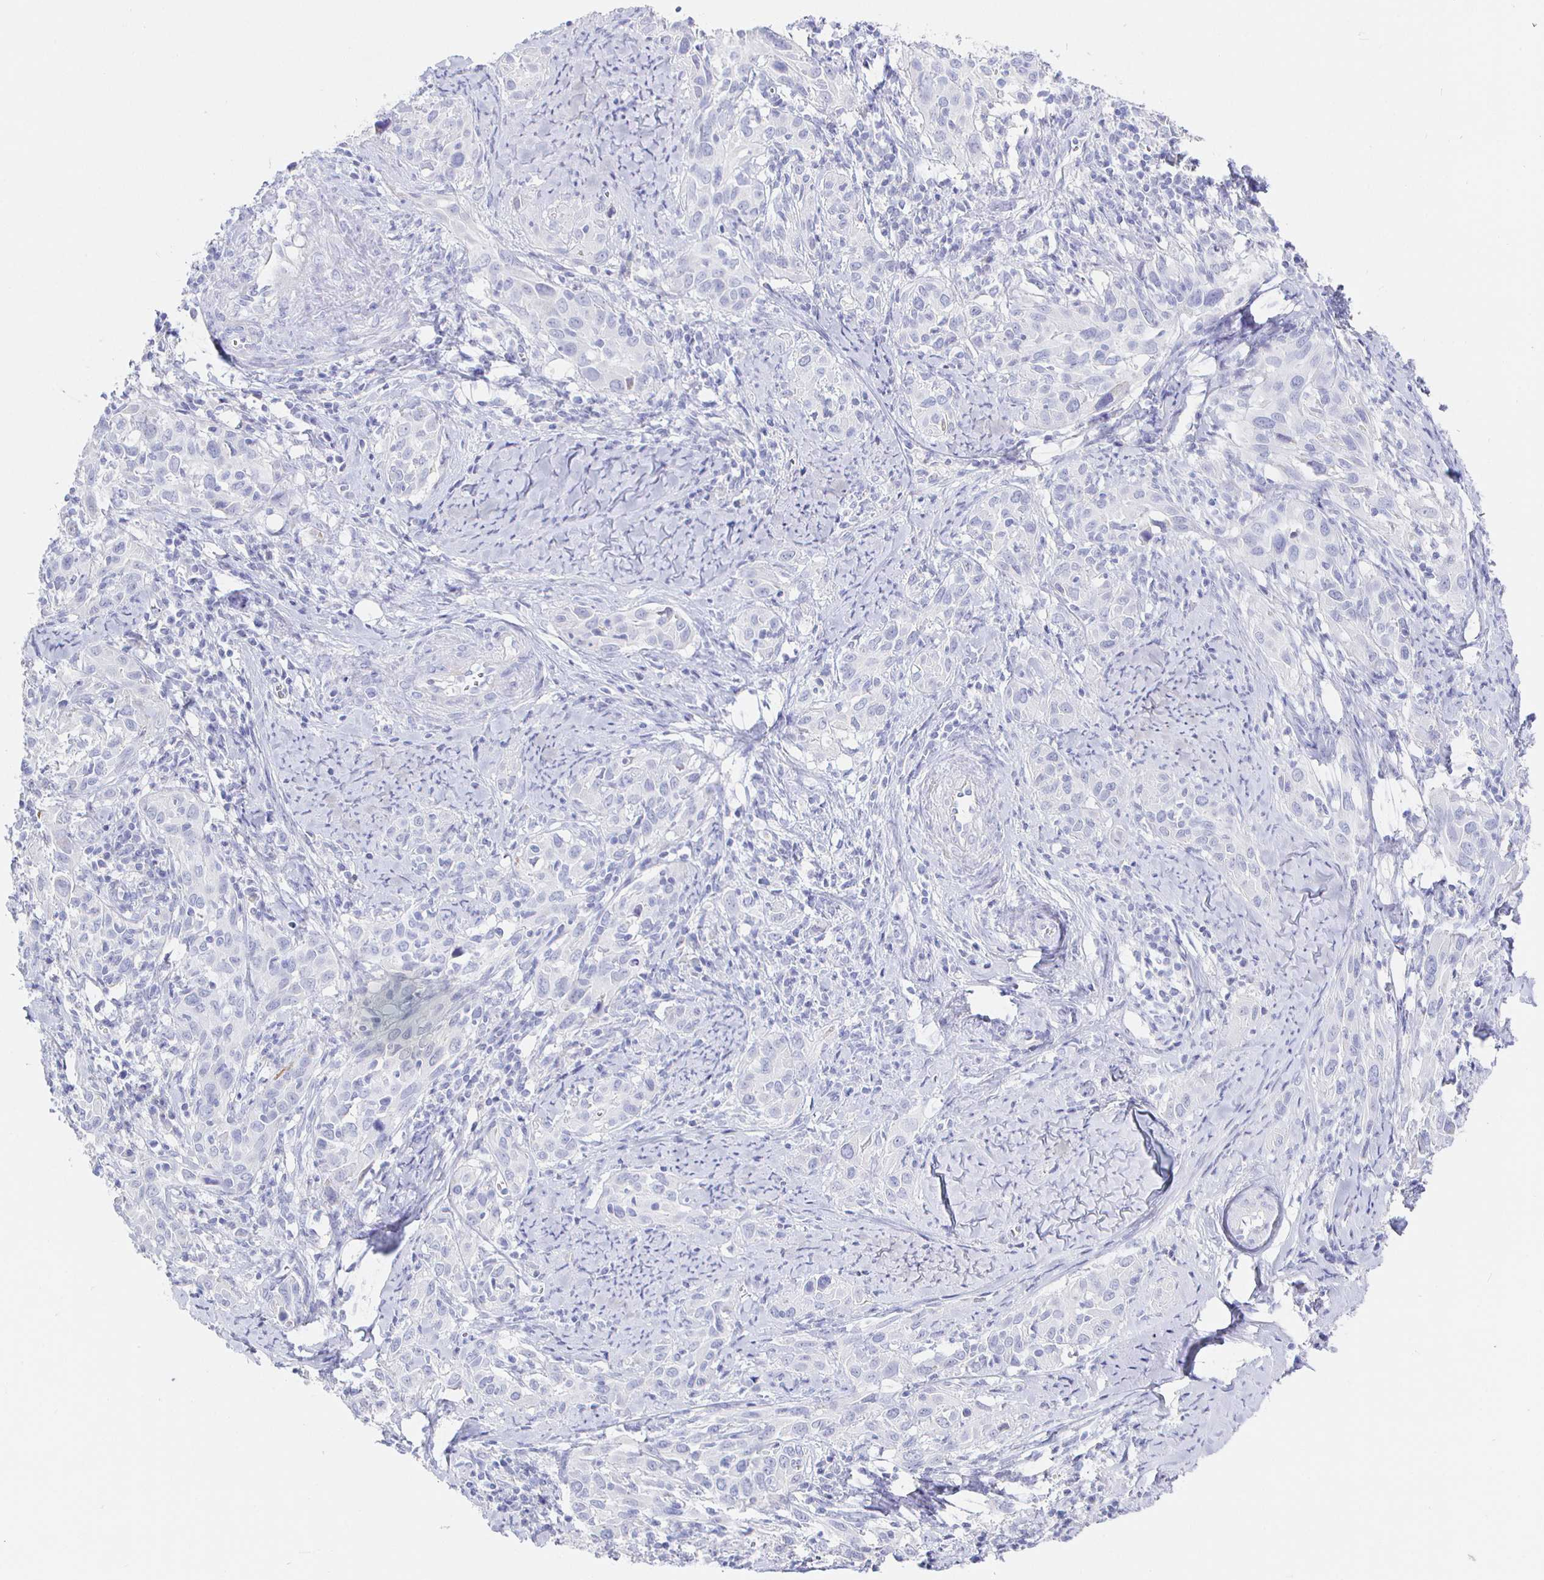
{"staining": {"intensity": "negative", "quantity": "none", "location": "none"}, "tissue": "cervical cancer", "cell_type": "Tumor cells", "image_type": "cancer", "snomed": [{"axis": "morphology", "description": "Squamous cell carcinoma, NOS"}, {"axis": "topography", "description": "Cervix"}], "caption": "Tumor cells show no significant protein positivity in cervical squamous cell carcinoma. (Stains: DAB IHC with hematoxylin counter stain, Microscopy: brightfield microscopy at high magnification).", "gene": "CR2", "patient": {"sex": "female", "age": 51}}